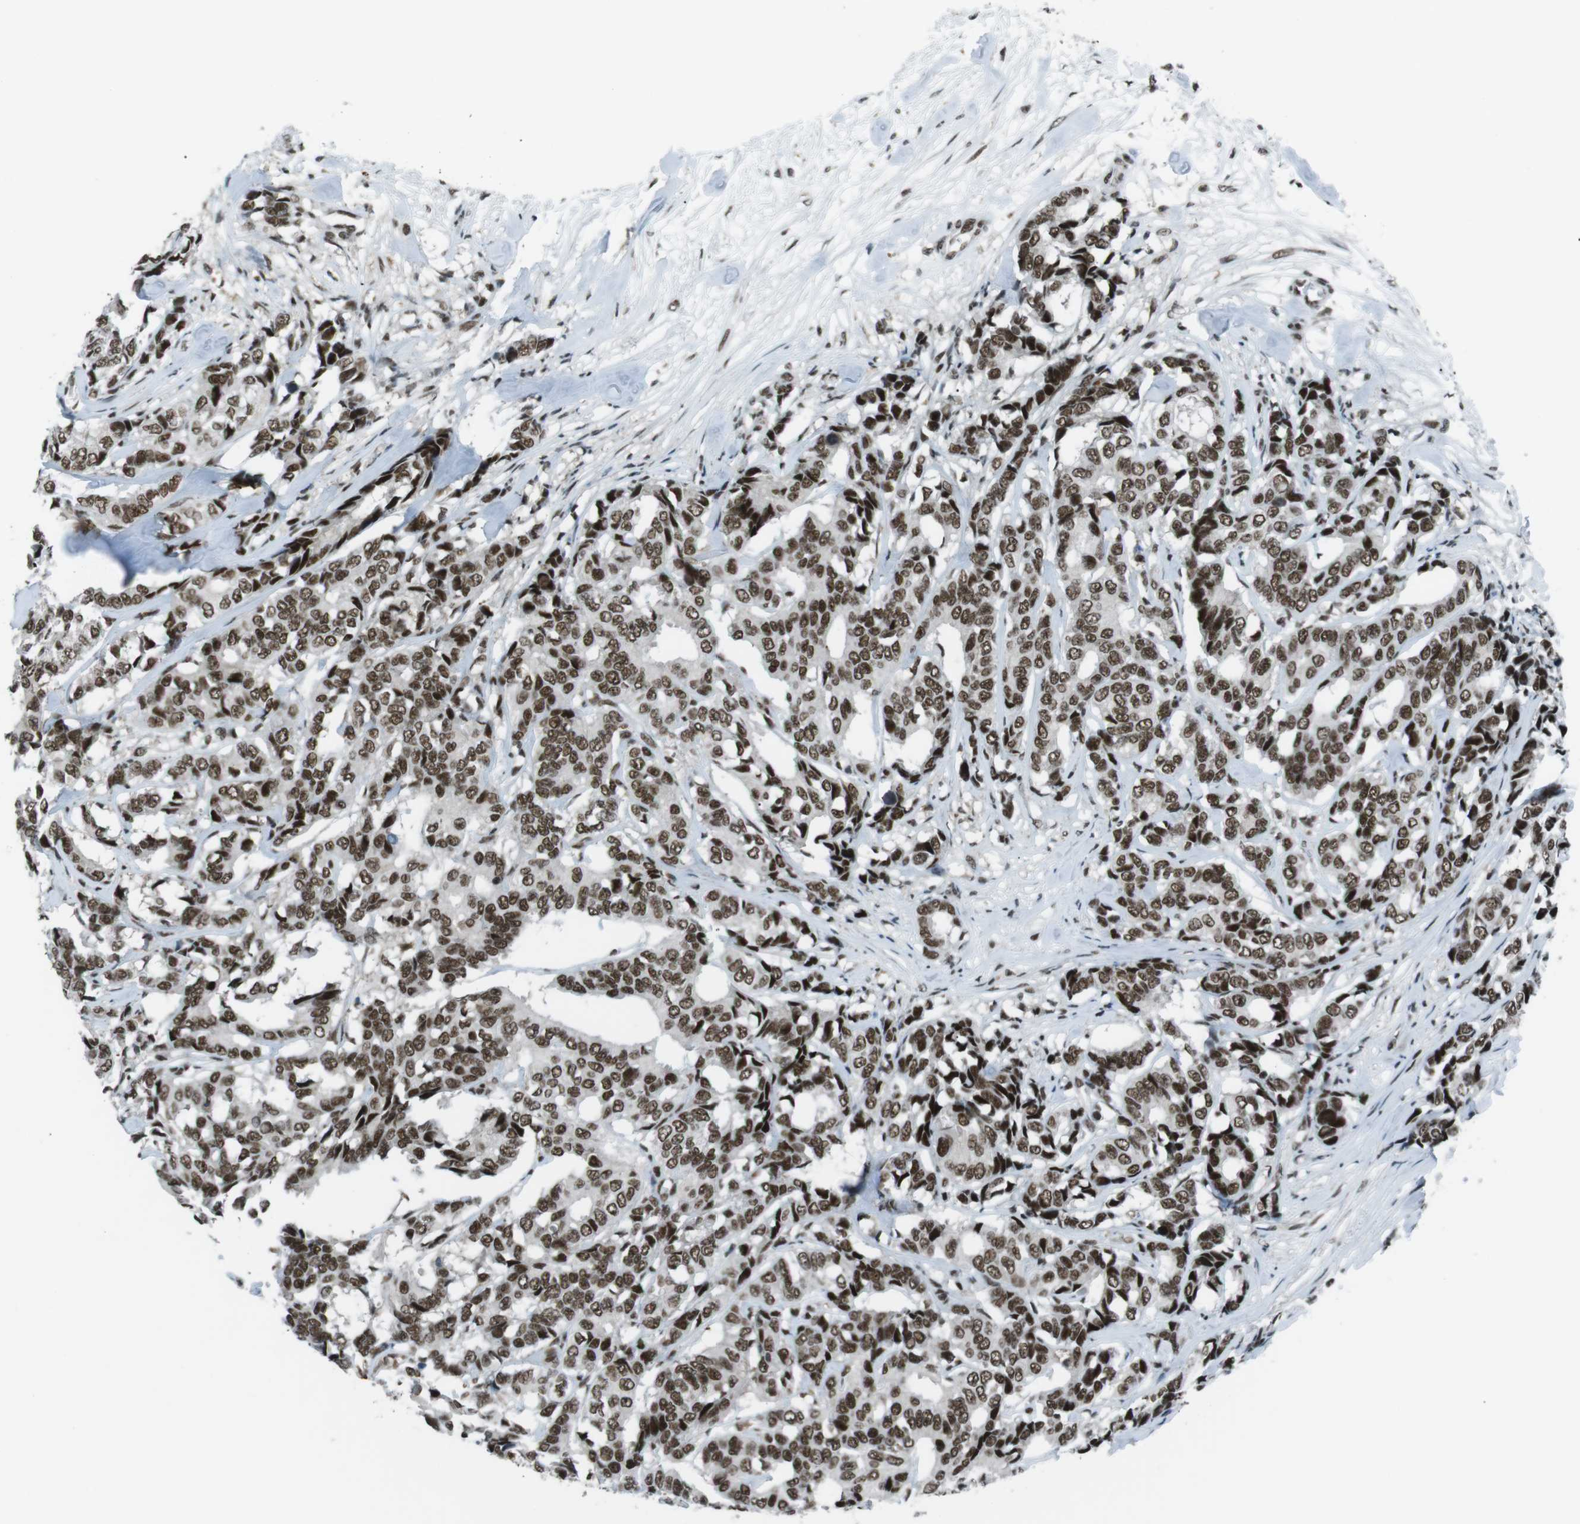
{"staining": {"intensity": "strong", "quantity": ">75%", "location": "nuclear"}, "tissue": "breast cancer", "cell_type": "Tumor cells", "image_type": "cancer", "snomed": [{"axis": "morphology", "description": "Duct carcinoma"}, {"axis": "topography", "description": "Breast"}], "caption": "Protein expression analysis of human breast cancer reveals strong nuclear staining in approximately >75% of tumor cells.", "gene": "TAF1", "patient": {"sex": "female", "age": 87}}